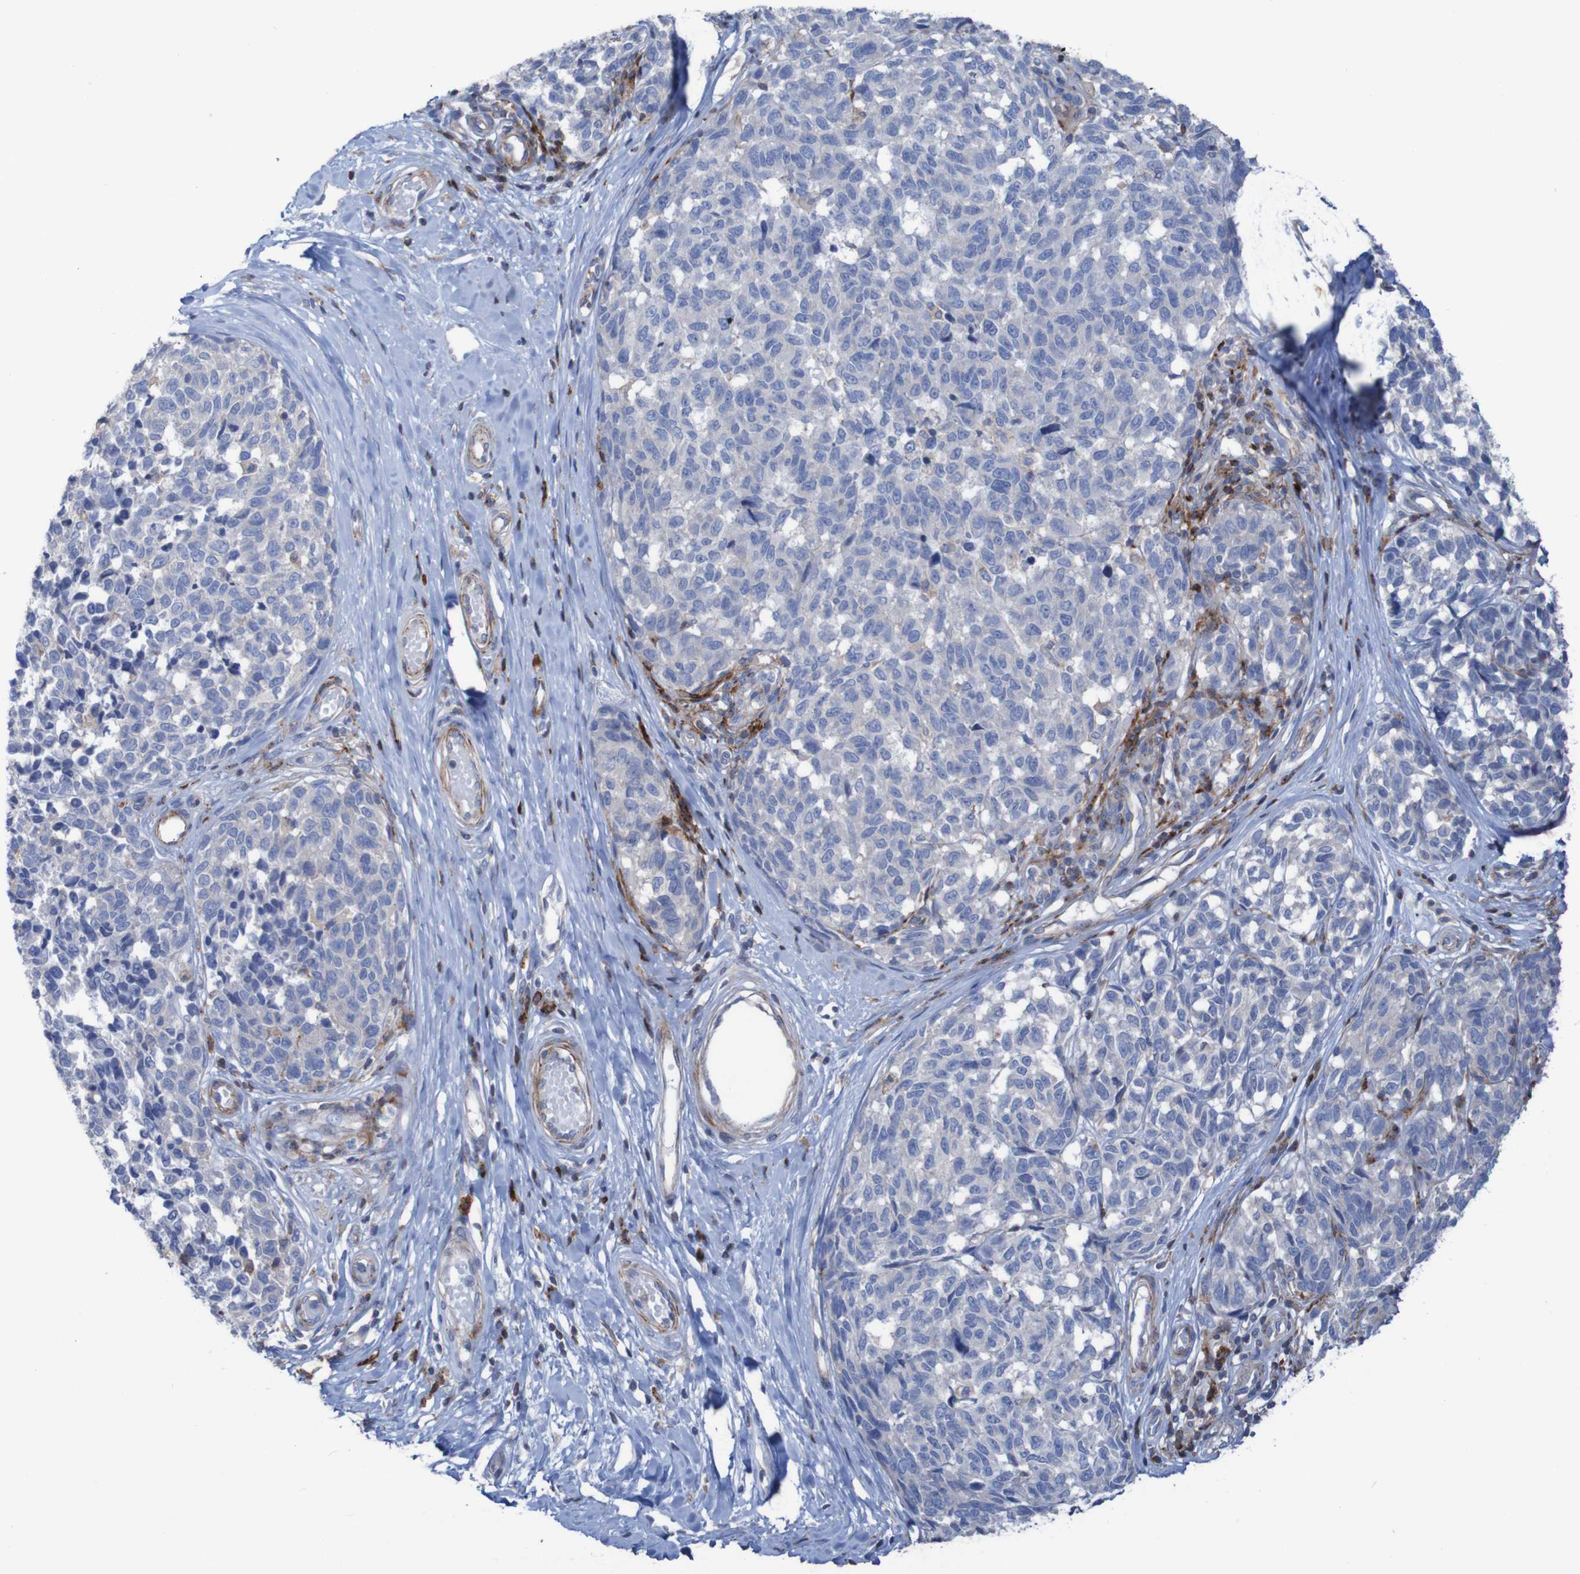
{"staining": {"intensity": "negative", "quantity": "none", "location": "none"}, "tissue": "melanoma", "cell_type": "Tumor cells", "image_type": "cancer", "snomed": [{"axis": "morphology", "description": "Malignant melanoma, NOS"}, {"axis": "topography", "description": "Skin"}], "caption": "Immunohistochemistry image of neoplastic tissue: melanoma stained with DAB demonstrates no significant protein staining in tumor cells.", "gene": "RNF182", "patient": {"sex": "female", "age": 64}}